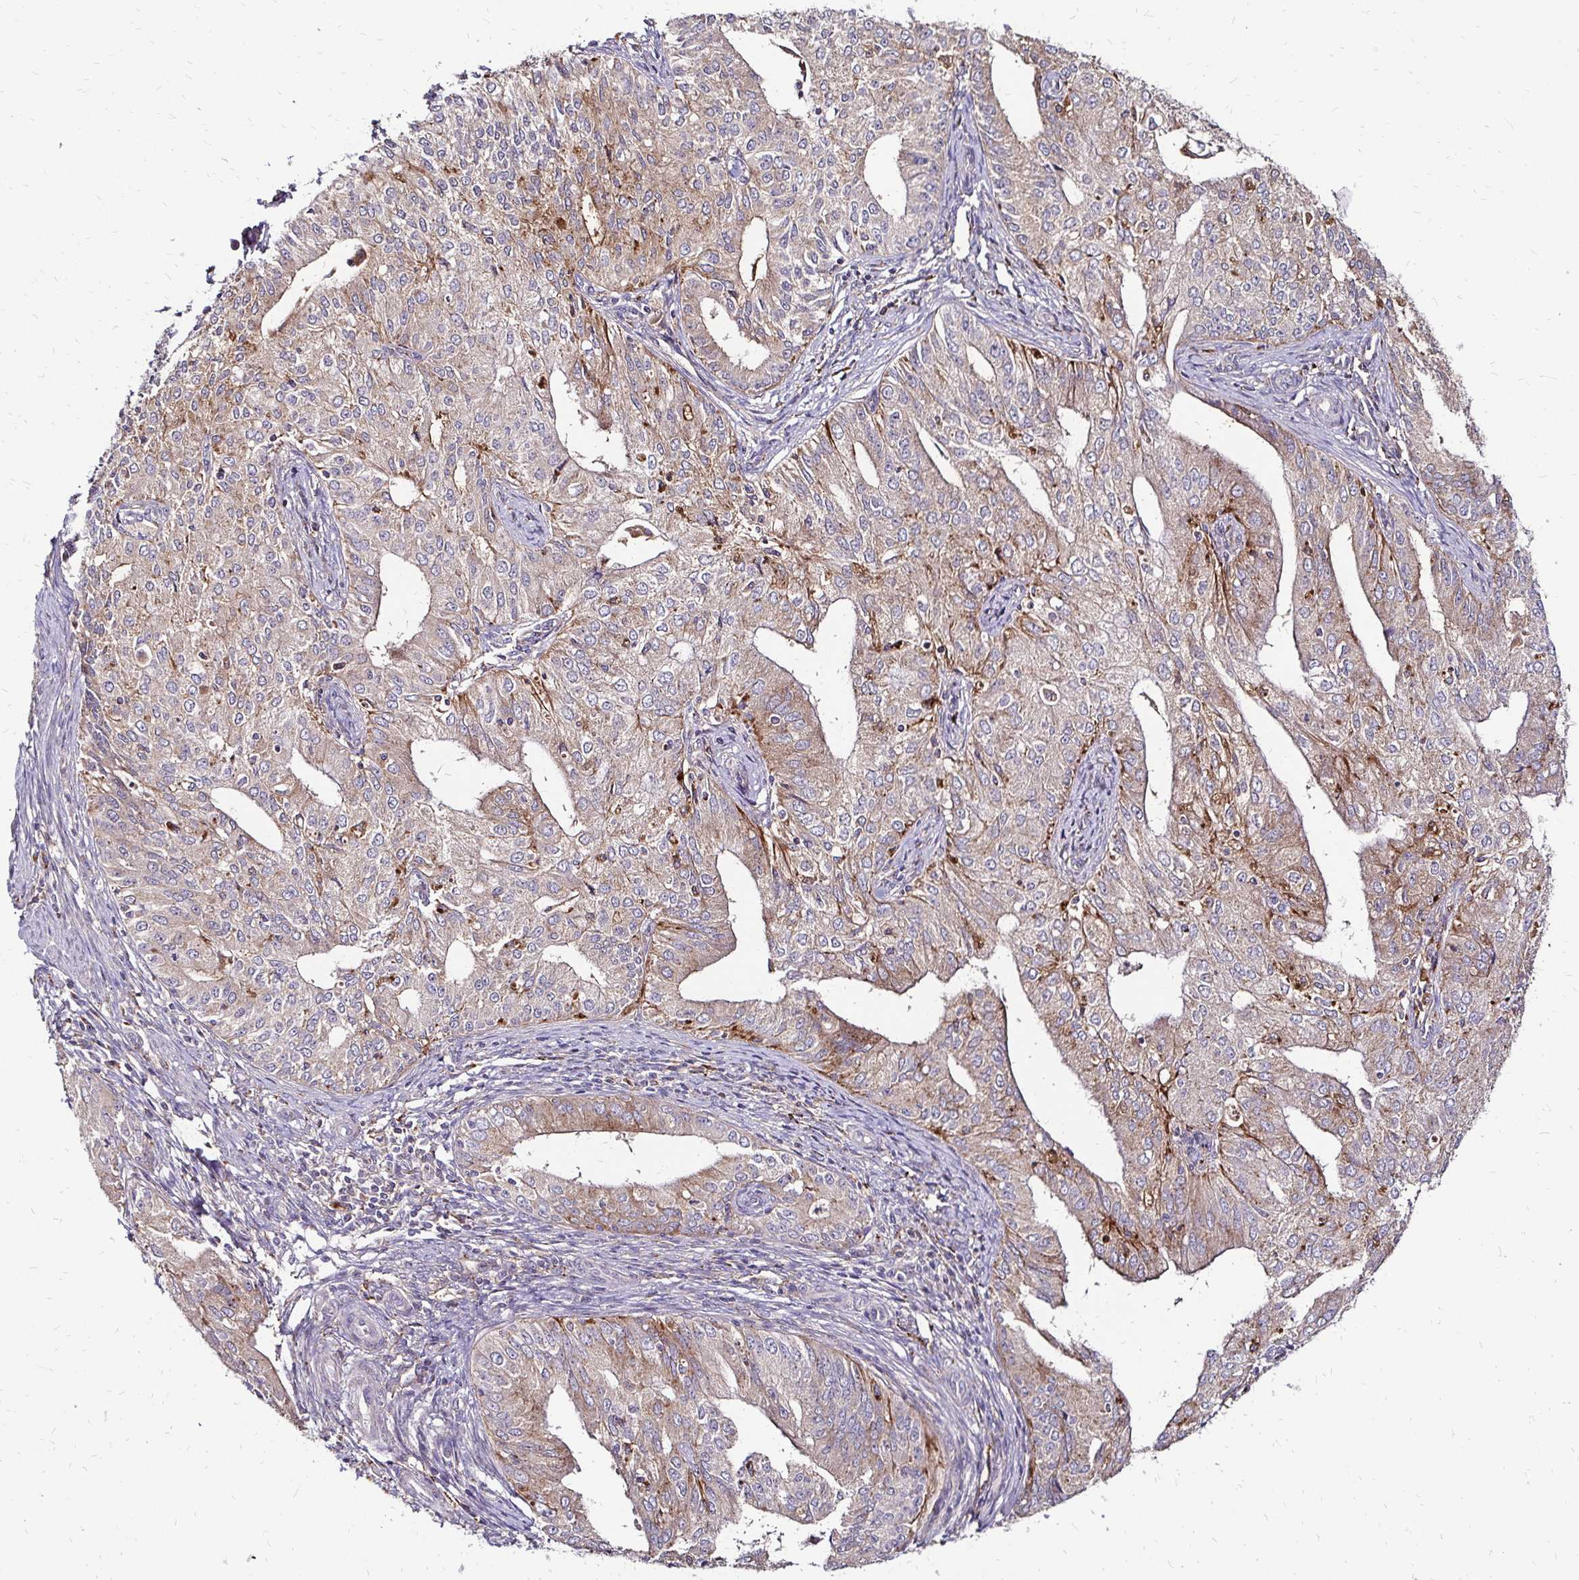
{"staining": {"intensity": "weak", "quantity": "25%-75%", "location": "cytoplasmic/membranous"}, "tissue": "endometrial cancer", "cell_type": "Tumor cells", "image_type": "cancer", "snomed": [{"axis": "morphology", "description": "Adenocarcinoma, NOS"}, {"axis": "topography", "description": "Endometrium"}], "caption": "Endometrial cancer was stained to show a protein in brown. There is low levels of weak cytoplasmic/membranous staining in about 25%-75% of tumor cells.", "gene": "IDUA", "patient": {"sex": "female", "age": 50}}